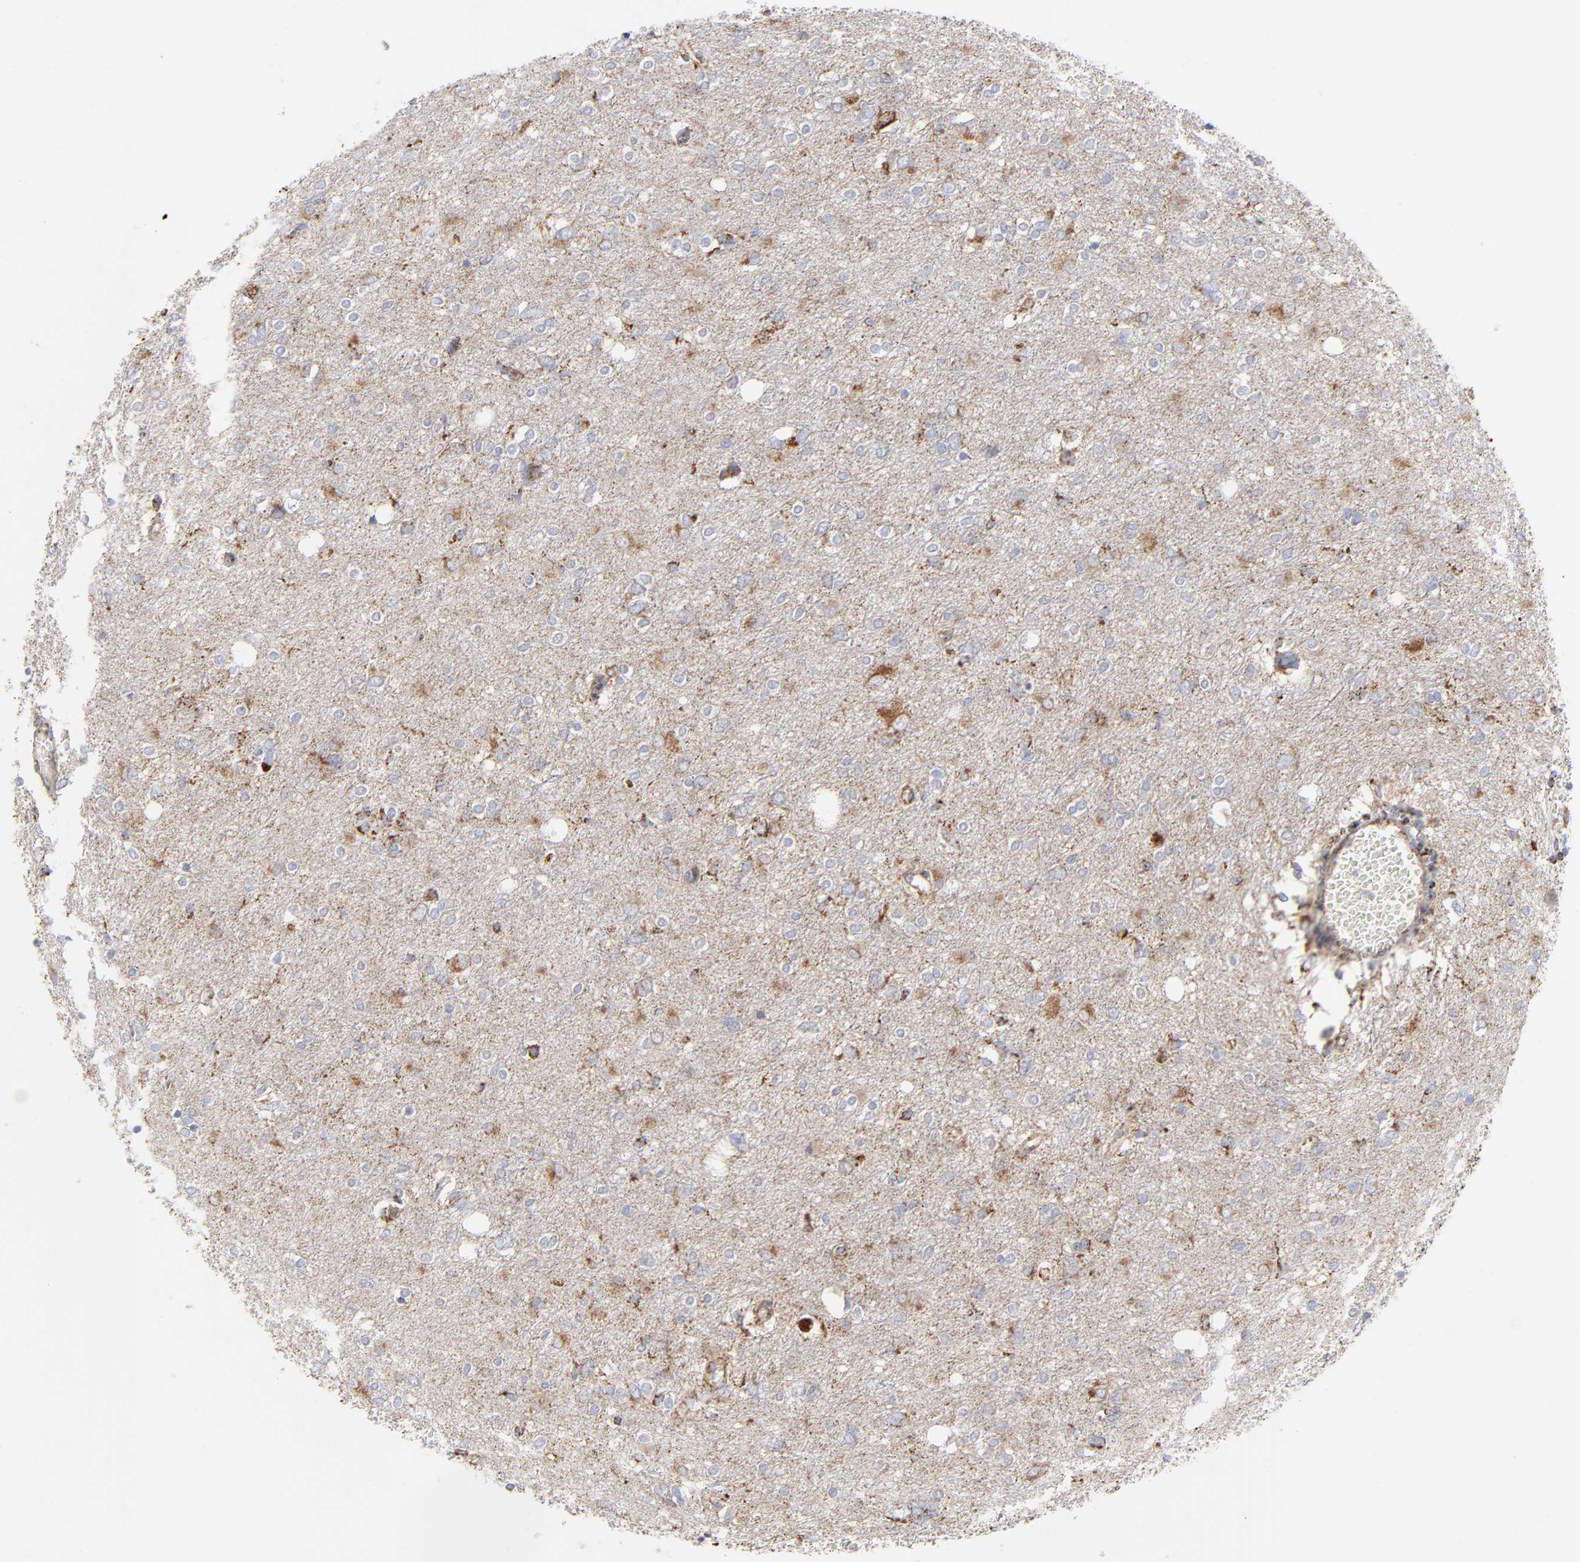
{"staining": {"intensity": "moderate", "quantity": "25%-75%", "location": "cytoplasmic/membranous"}, "tissue": "glioma", "cell_type": "Tumor cells", "image_type": "cancer", "snomed": [{"axis": "morphology", "description": "Glioma, malignant, High grade"}, {"axis": "topography", "description": "Brain"}], "caption": "A histopathology image of malignant high-grade glioma stained for a protein reveals moderate cytoplasmic/membranous brown staining in tumor cells.", "gene": "ASB3", "patient": {"sex": "female", "age": 59}}